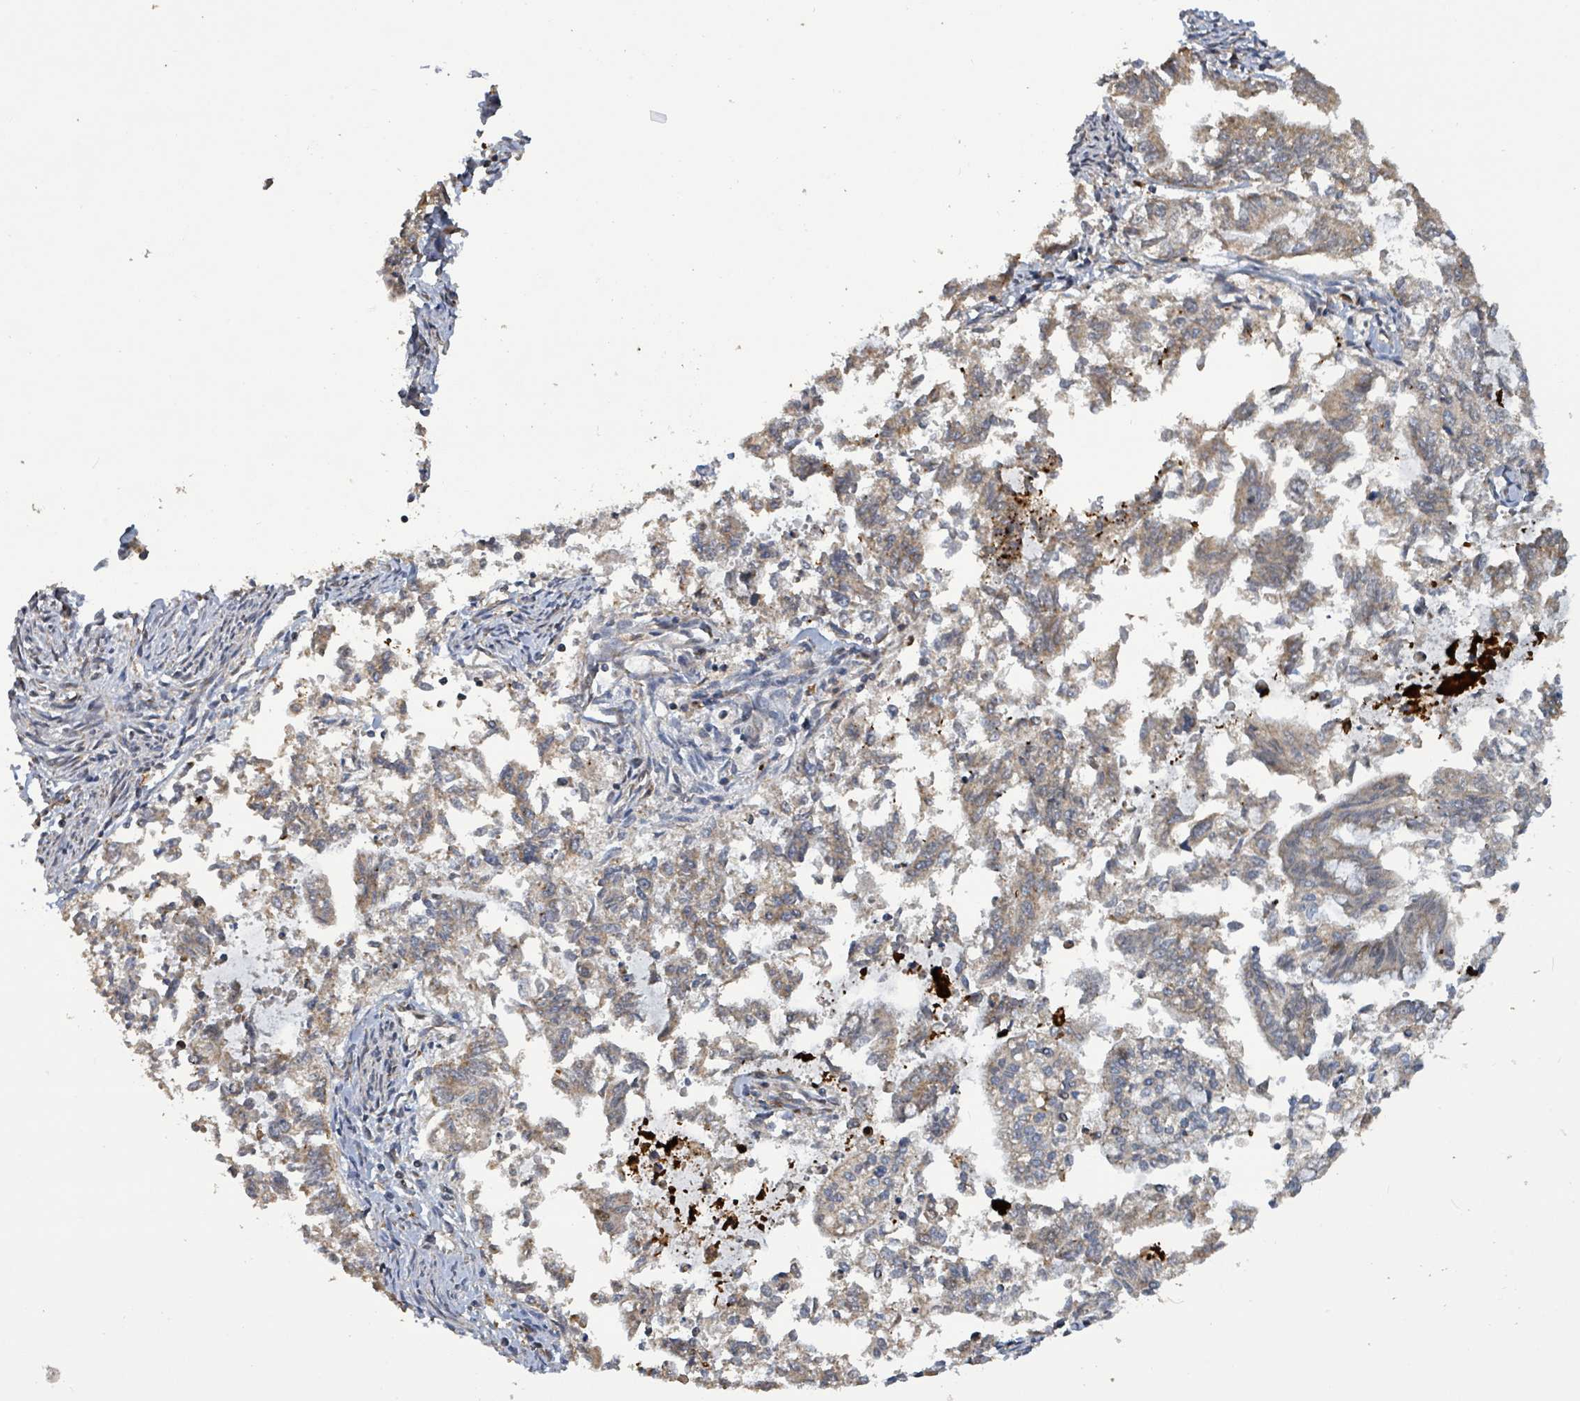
{"staining": {"intensity": "weak", "quantity": "25%-75%", "location": "cytoplasmic/membranous"}, "tissue": "endometrial cancer", "cell_type": "Tumor cells", "image_type": "cancer", "snomed": [{"axis": "morphology", "description": "Adenocarcinoma, NOS"}, {"axis": "topography", "description": "Endometrium"}], "caption": "IHC micrograph of neoplastic tissue: endometrial cancer stained using immunohistochemistry (IHC) demonstrates low levels of weak protein expression localized specifically in the cytoplasmic/membranous of tumor cells, appearing as a cytoplasmic/membranous brown color.", "gene": "COQ6", "patient": {"sex": "female", "age": 79}}